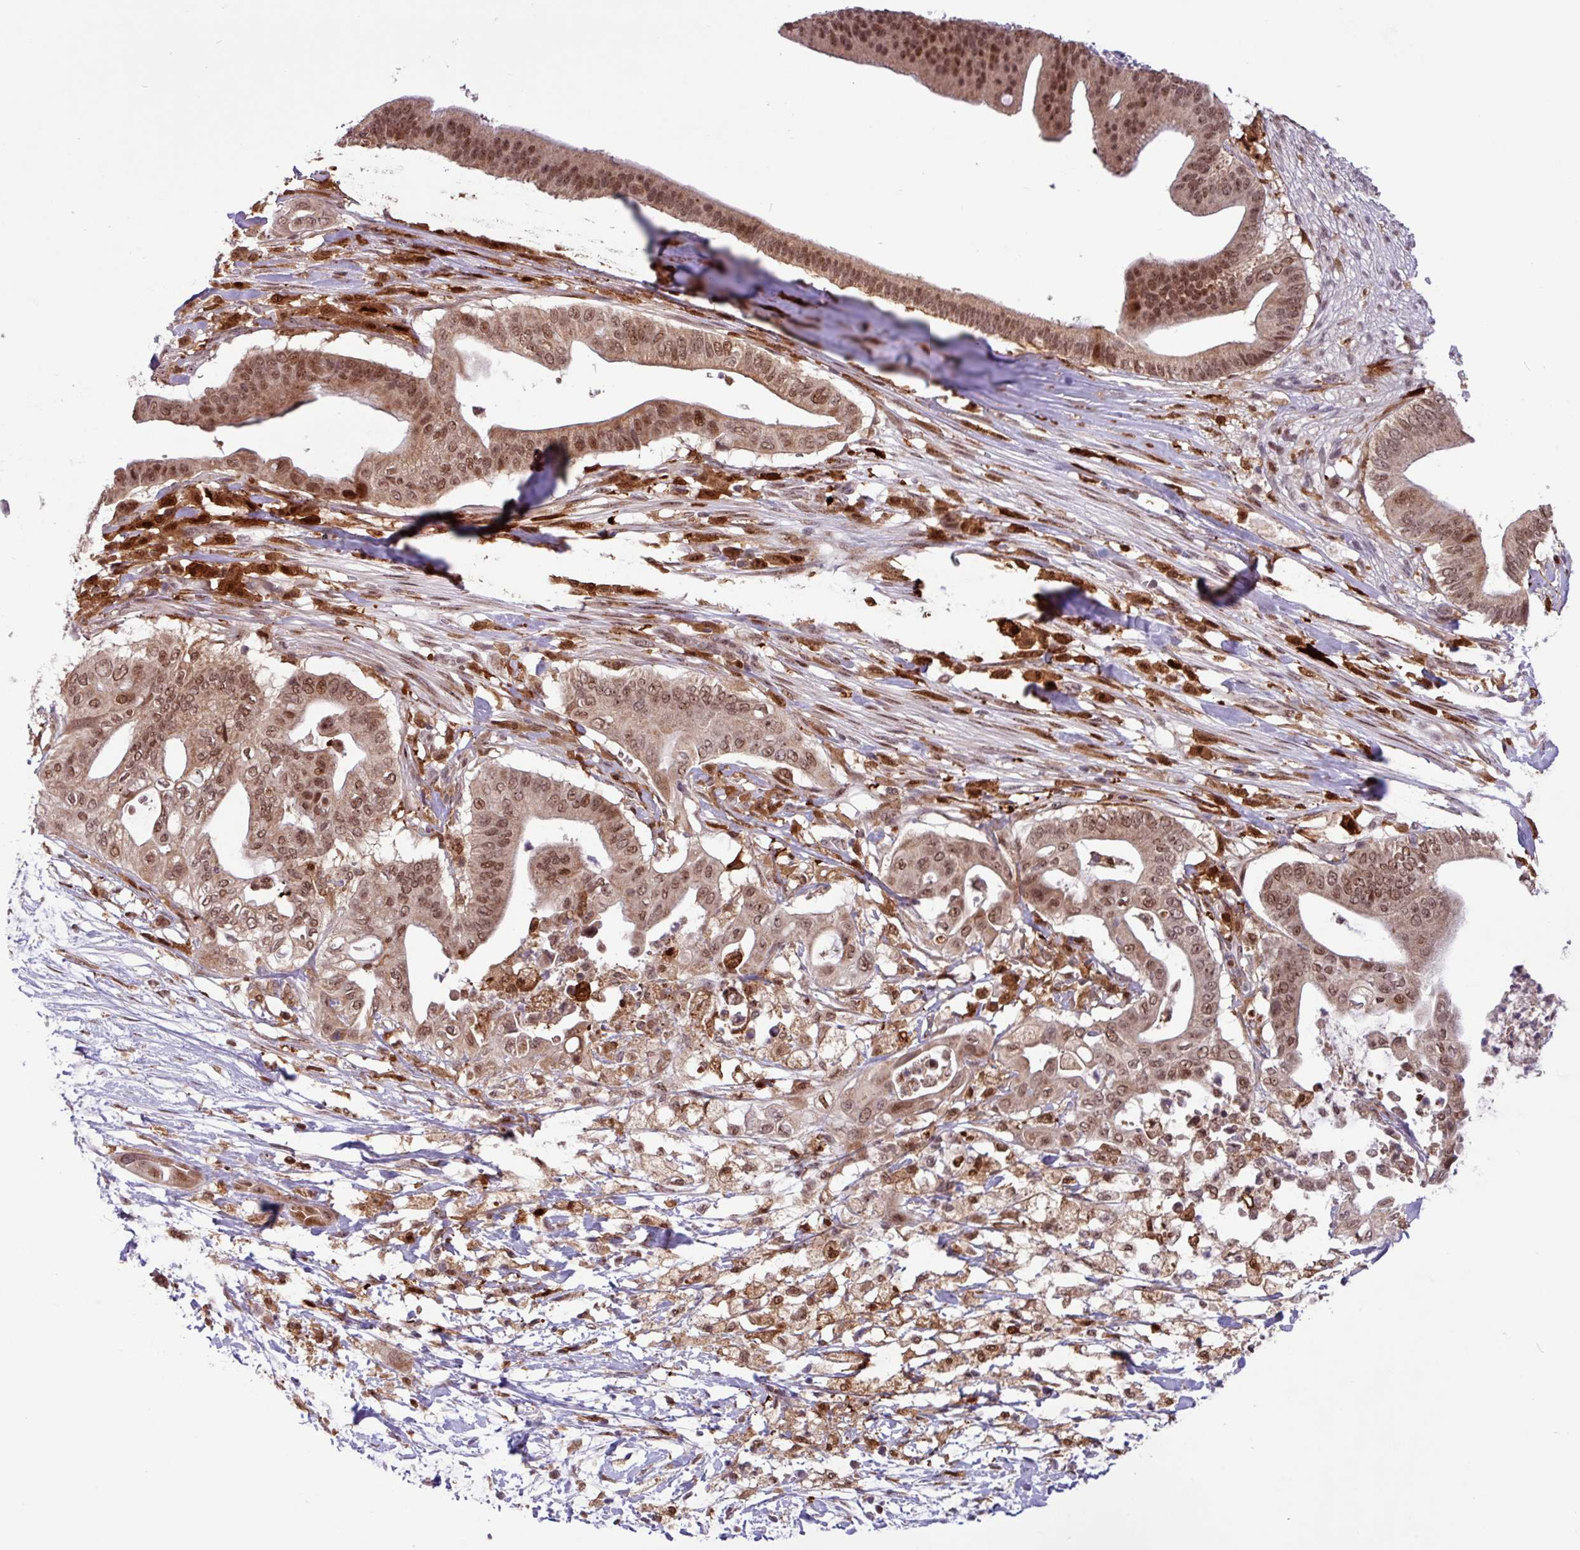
{"staining": {"intensity": "moderate", "quantity": ">75%", "location": "cytoplasmic/membranous,nuclear"}, "tissue": "pancreatic cancer", "cell_type": "Tumor cells", "image_type": "cancer", "snomed": [{"axis": "morphology", "description": "Adenocarcinoma, NOS"}, {"axis": "topography", "description": "Pancreas"}], "caption": "Immunohistochemistry (DAB) staining of pancreatic cancer shows moderate cytoplasmic/membranous and nuclear protein staining in about >75% of tumor cells. The staining is performed using DAB (3,3'-diaminobenzidine) brown chromogen to label protein expression. The nuclei are counter-stained blue using hematoxylin.", "gene": "BRD3", "patient": {"sex": "male", "age": 68}}